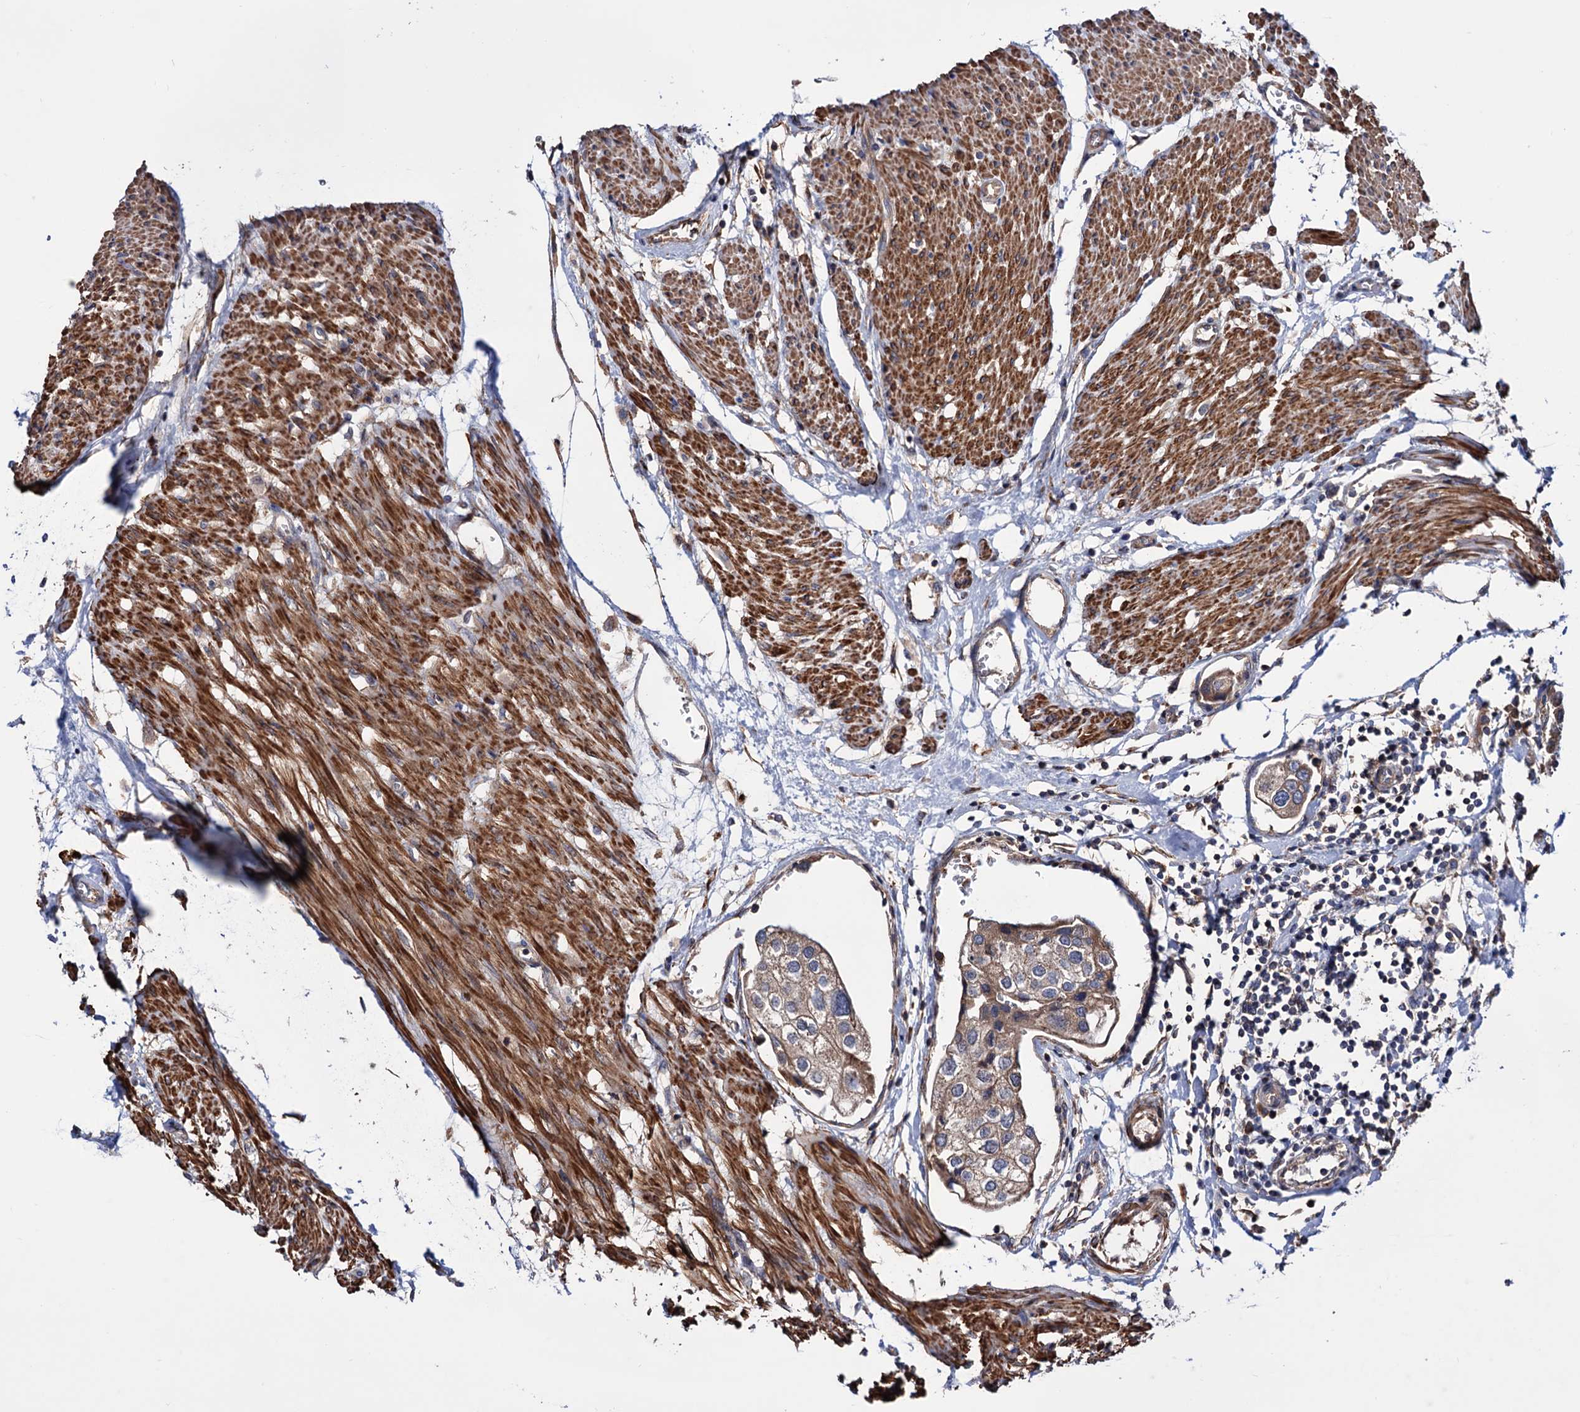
{"staining": {"intensity": "weak", "quantity": "25%-75%", "location": "cytoplasmic/membranous"}, "tissue": "urothelial cancer", "cell_type": "Tumor cells", "image_type": "cancer", "snomed": [{"axis": "morphology", "description": "Urothelial carcinoma, High grade"}, {"axis": "topography", "description": "Urinary bladder"}], "caption": "There is low levels of weak cytoplasmic/membranous staining in tumor cells of high-grade urothelial carcinoma, as demonstrated by immunohistochemical staining (brown color).", "gene": "FERMT2", "patient": {"sex": "male", "age": 64}}